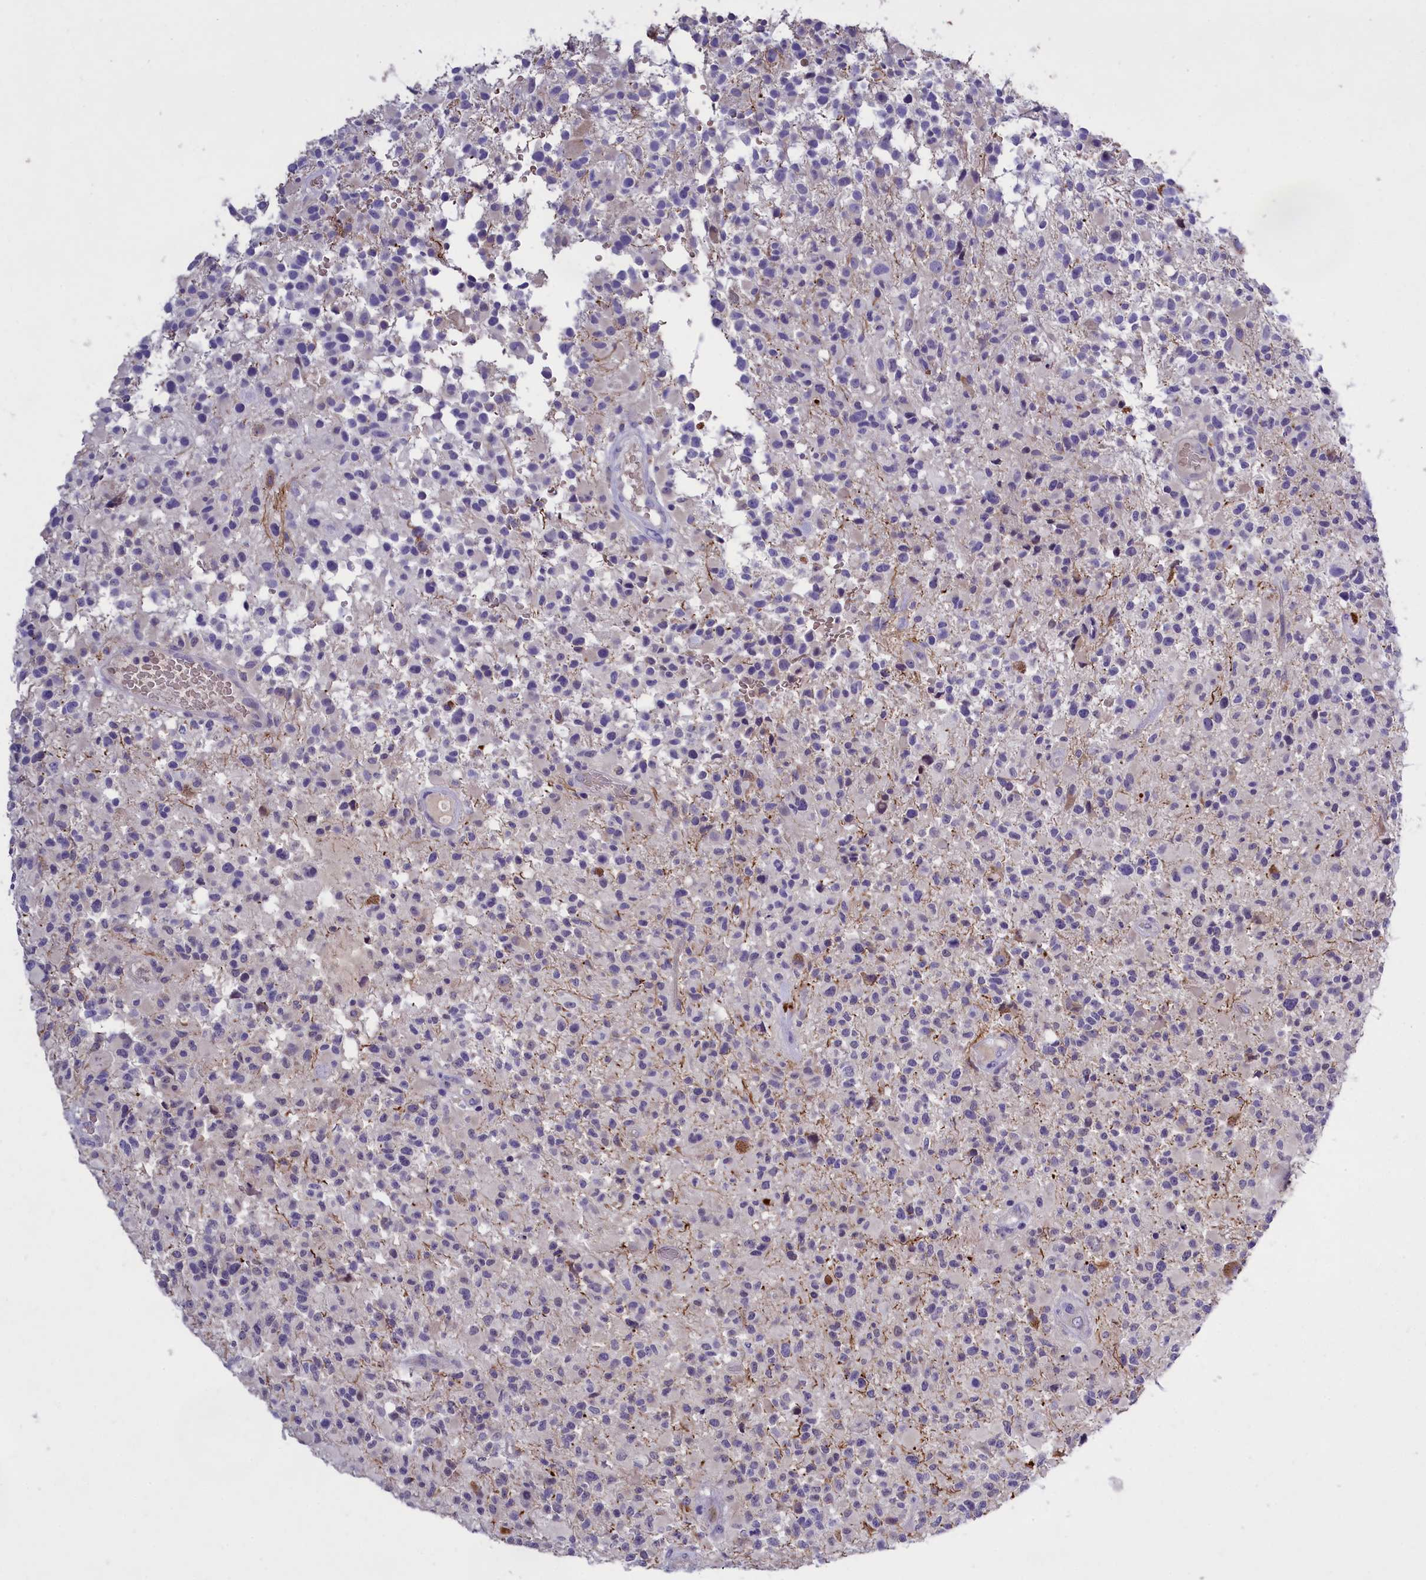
{"staining": {"intensity": "negative", "quantity": "none", "location": "none"}, "tissue": "glioma", "cell_type": "Tumor cells", "image_type": "cancer", "snomed": [{"axis": "morphology", "description": "Glioma, malignant, High grade"}, {"axis": "morphology", "description": "Glioblastoma, NOS"}, {"axis": "topography", "description": "Brain"}], "caption": "Immunohistochemistry (IHC) image of human glioblastoma stained for a protein (brown), which demonstrates no expression in tumor cells.", "gene": "ENPP6", "patient": {"sex": "male", "age": 60}}